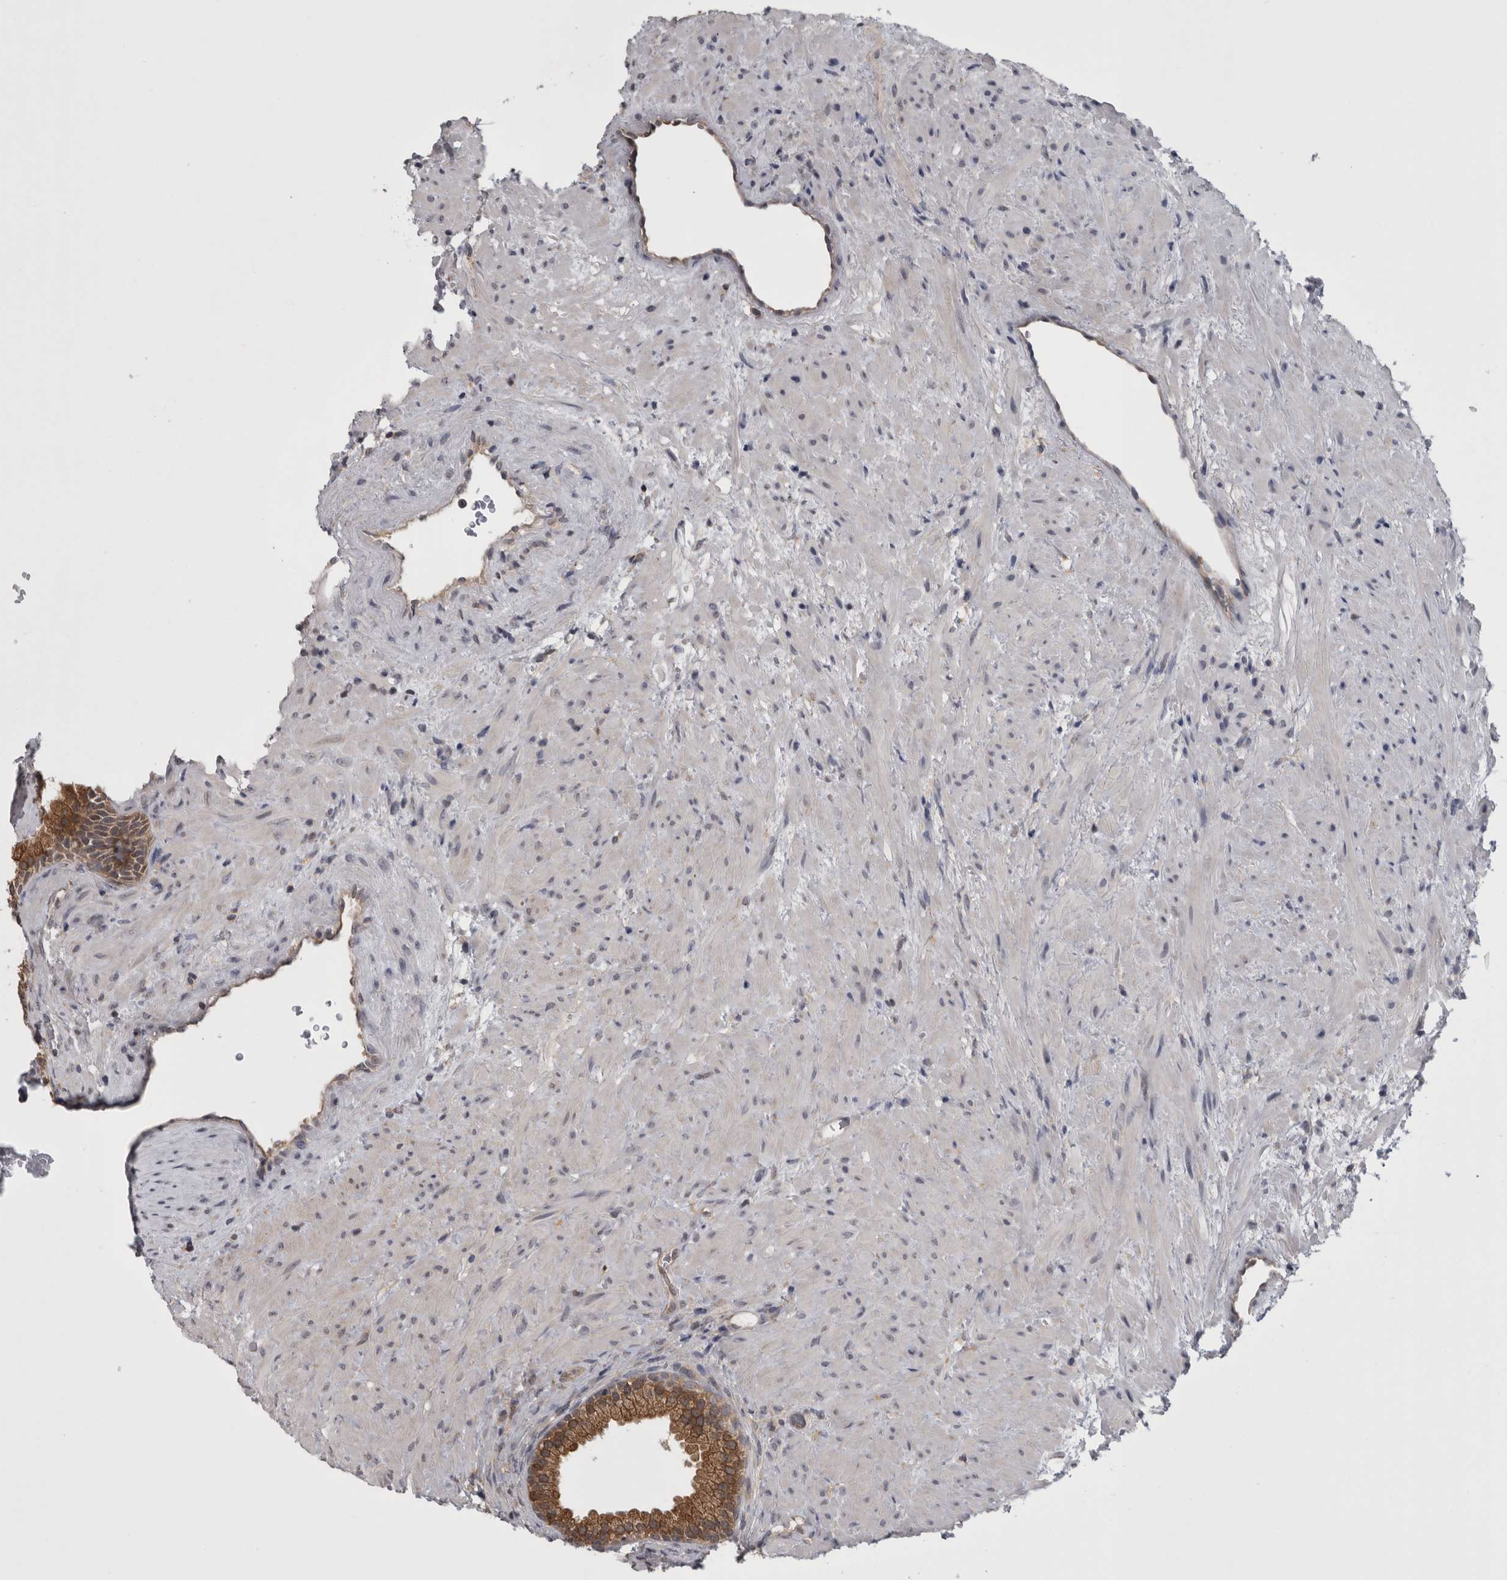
{"staining": {"intensity": "moderate", "quantity": ">75%", "location": "cytoplasmic/membranous"}, "tissue": "prostate", "cell_type": "Glandular cells", "image_type": "normal", "snomed": [{"axis": "morphology", "description": "Normal tissue, NOS"}, {"axis": "topography", "description": "Prostate"}], "caption": "Protein expression analysis of benign prostate displays moderate cytoplasmic/membranous positivity in about >75% of glandular cells. Nuclei are stained in blue.", "gene": "APRT", "patient": {"sex": "male", "age": 76}}